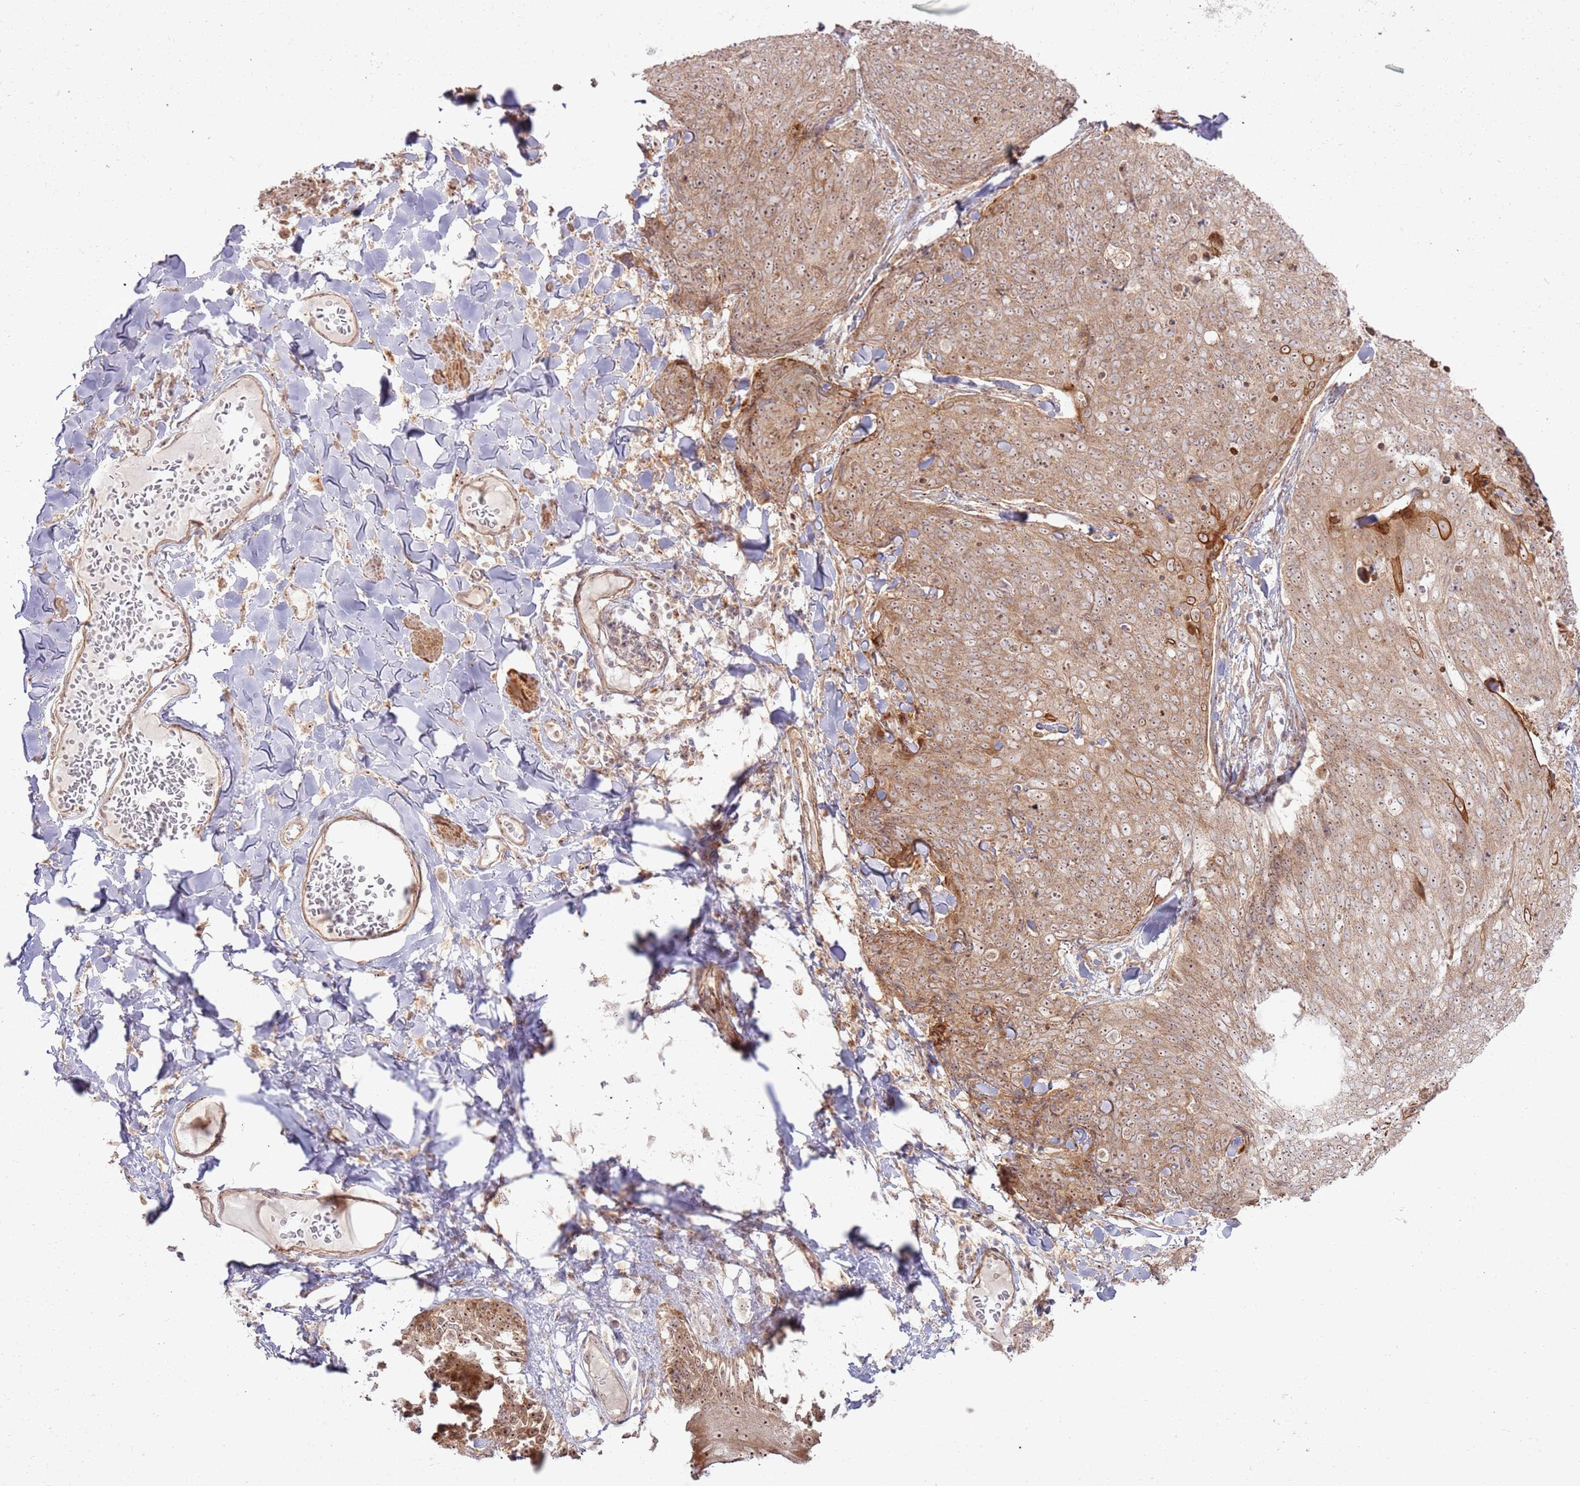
{"staining": {"intensity": "moderate", "quantity": ">75%", "location": "cytoplasmic/membranous,nuclear"}, "tissue": "skin cancer", "cell_type": "Tumor cells", "image_type": "cancer", "snomed": [{"axis": "morphology", "description": "Squamous cell carcinoma, NOS"}, {"axis": "topography", "description": "Skin"}, {"axis": "topography", "description": "Vulva"}], "caption": "A brown stain highlights moderate cytoplasmic/membranous and nuclear expression of a protein in squamous cell carcinoma (skin) tumor cells.", "gene": "CNPY1", "patient": {"sex": "female", "age": 85}}